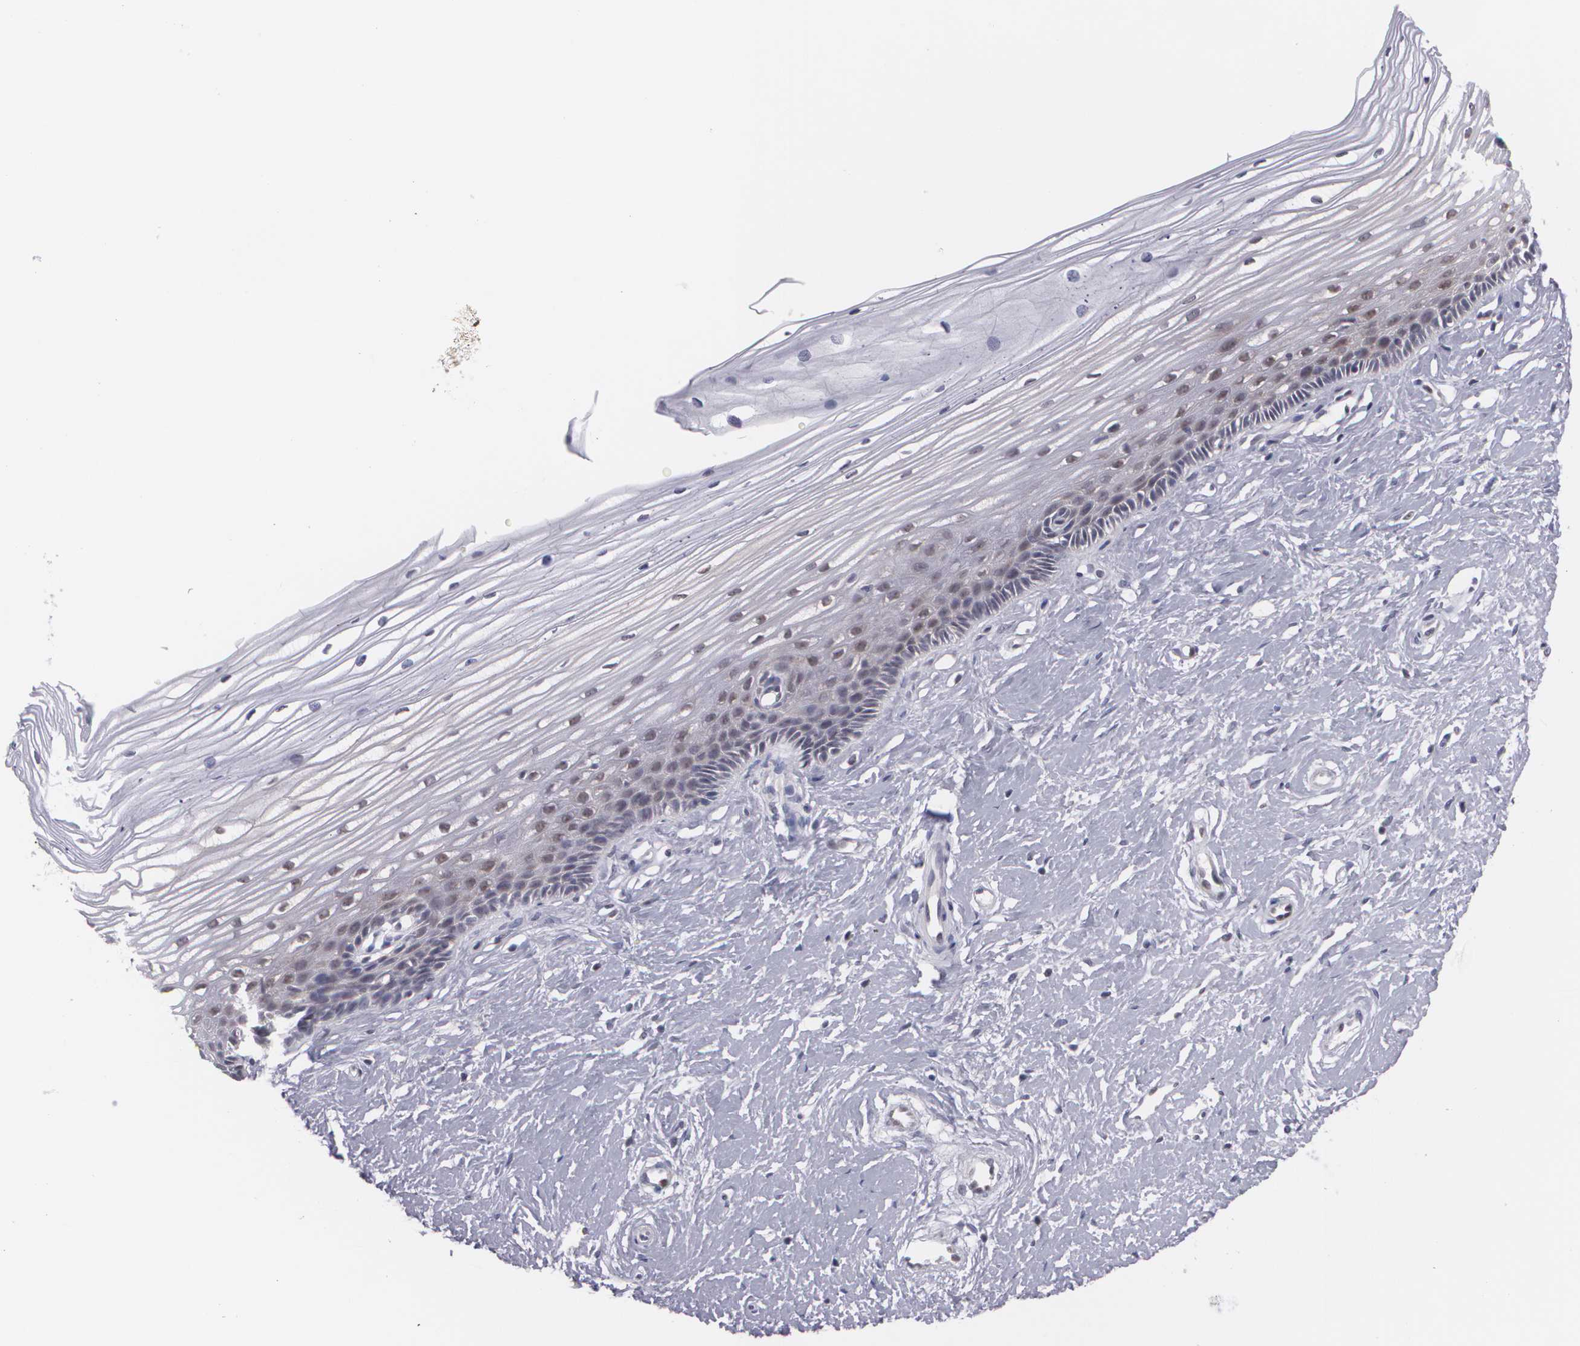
{"staining": {"intensity": "moderate", "quantity": "25%-75%", "location": "cytoplasmic/membranous"}, "tissue": "cervix", "cell_type": "Glandular cells", "image_type": "normal", "snomed": [{"axis": "morphology", "description": "Normal tissue, NOS"}, {"axis": "topography", "description": "Cervix"}], "caption": "Brown immunohistochemical staining in normal cervix displays moderate cytoplasmic/membranous staining in approximately 25%-75% of glandular cells.", "gene": "BCL10", "patient": {"sex": "female", "age": 40}}